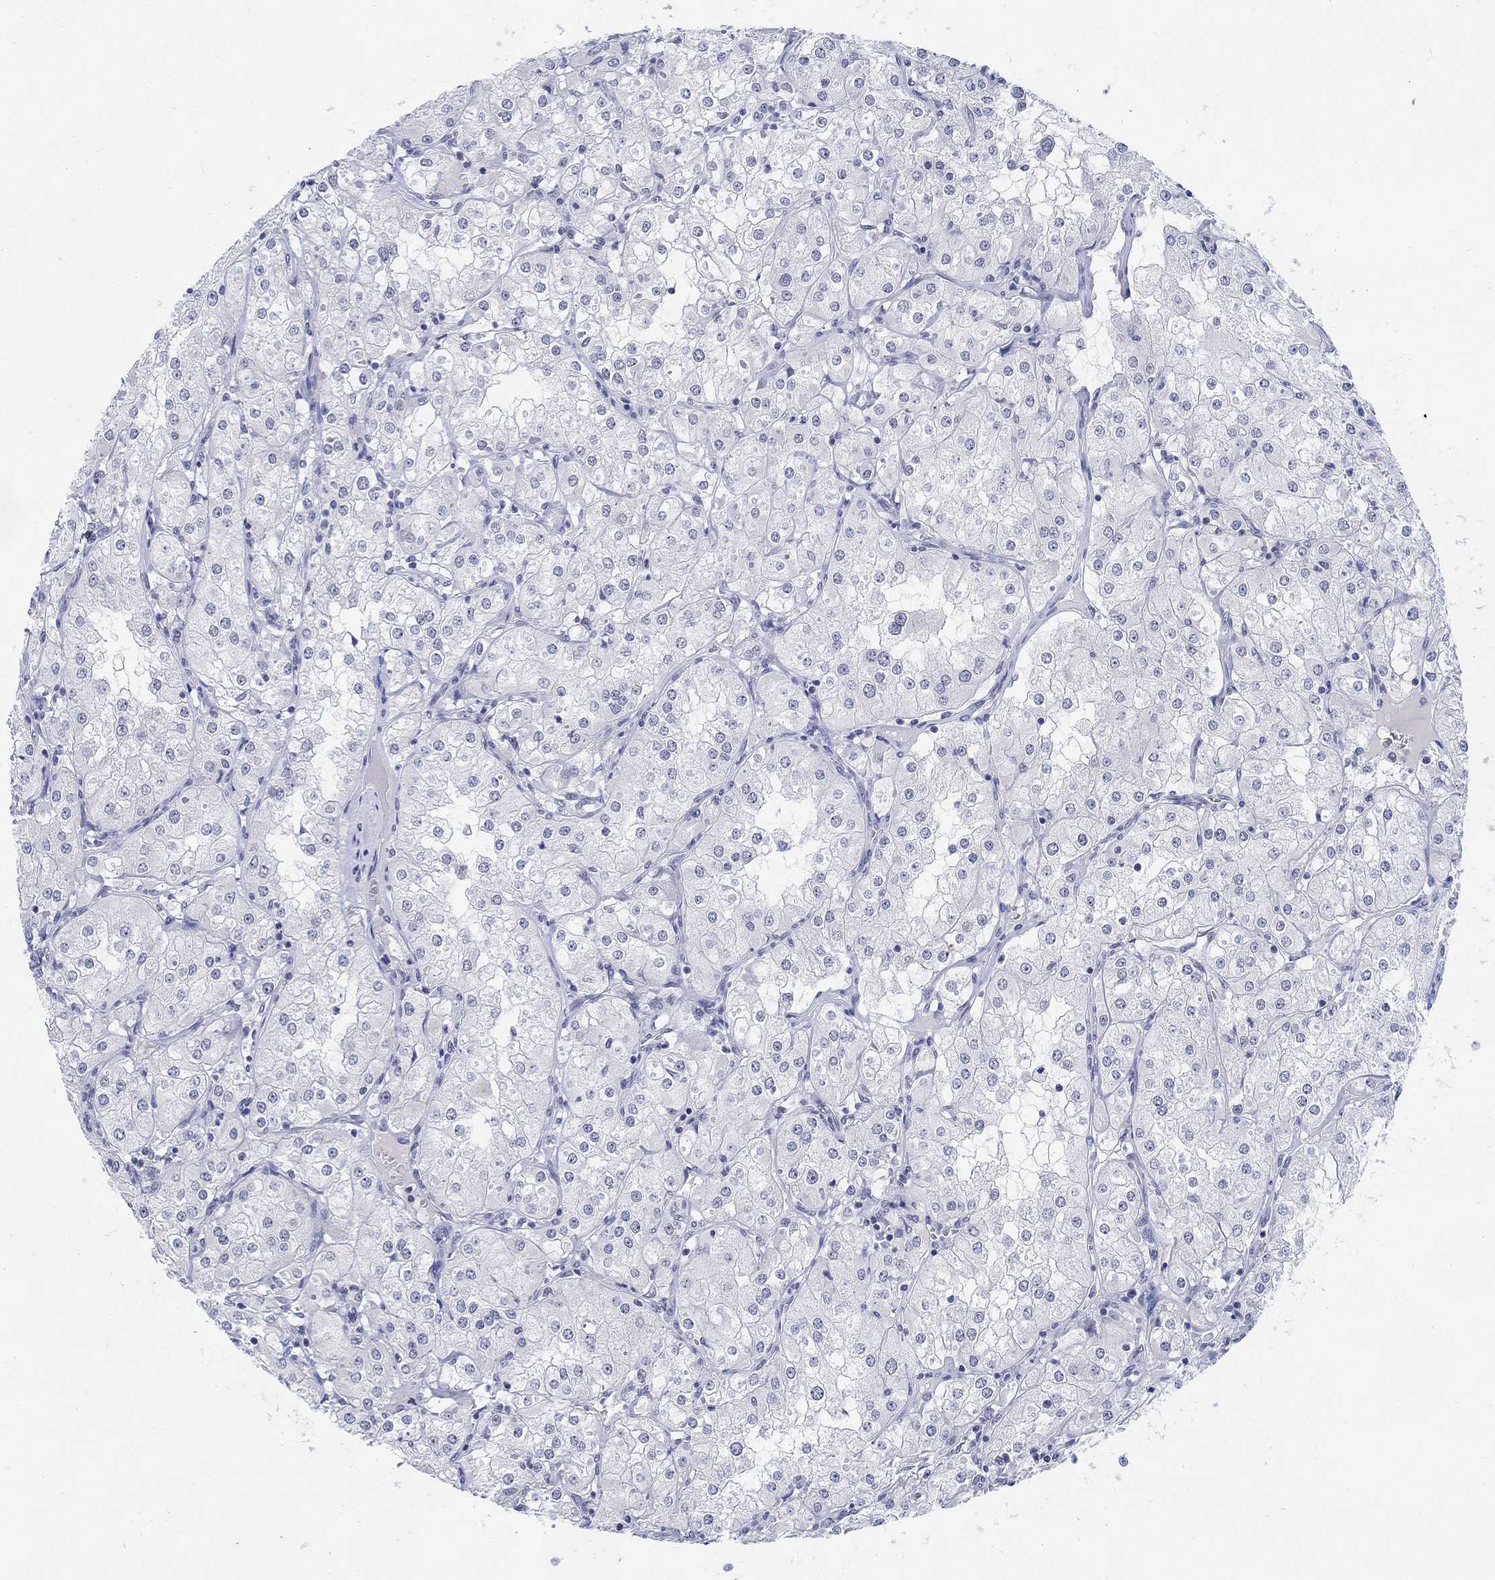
{"staining": {"intensity": "negative", "quantity": "none", "location": "none"}, "tissue": "renal cancer", "cell_type": "Tumor cells", "image_type": "cancer", "snomed": [{"axis": "morphology", "description": "Adenocarcinoma, NOS"}, {"axis": "topography", "description": "Kidney"}], "caption": "IHC image of neoplastic tissue: human renal cancer (adenocarcinoma) stained with DAB shows no significant protein staining in tumor cells. (DAB immunohistochemistry visualized using brightfield microscopy, high magnification).", "gene": "ANKS1B", "patient": {"sex": "male", "age": 77}}